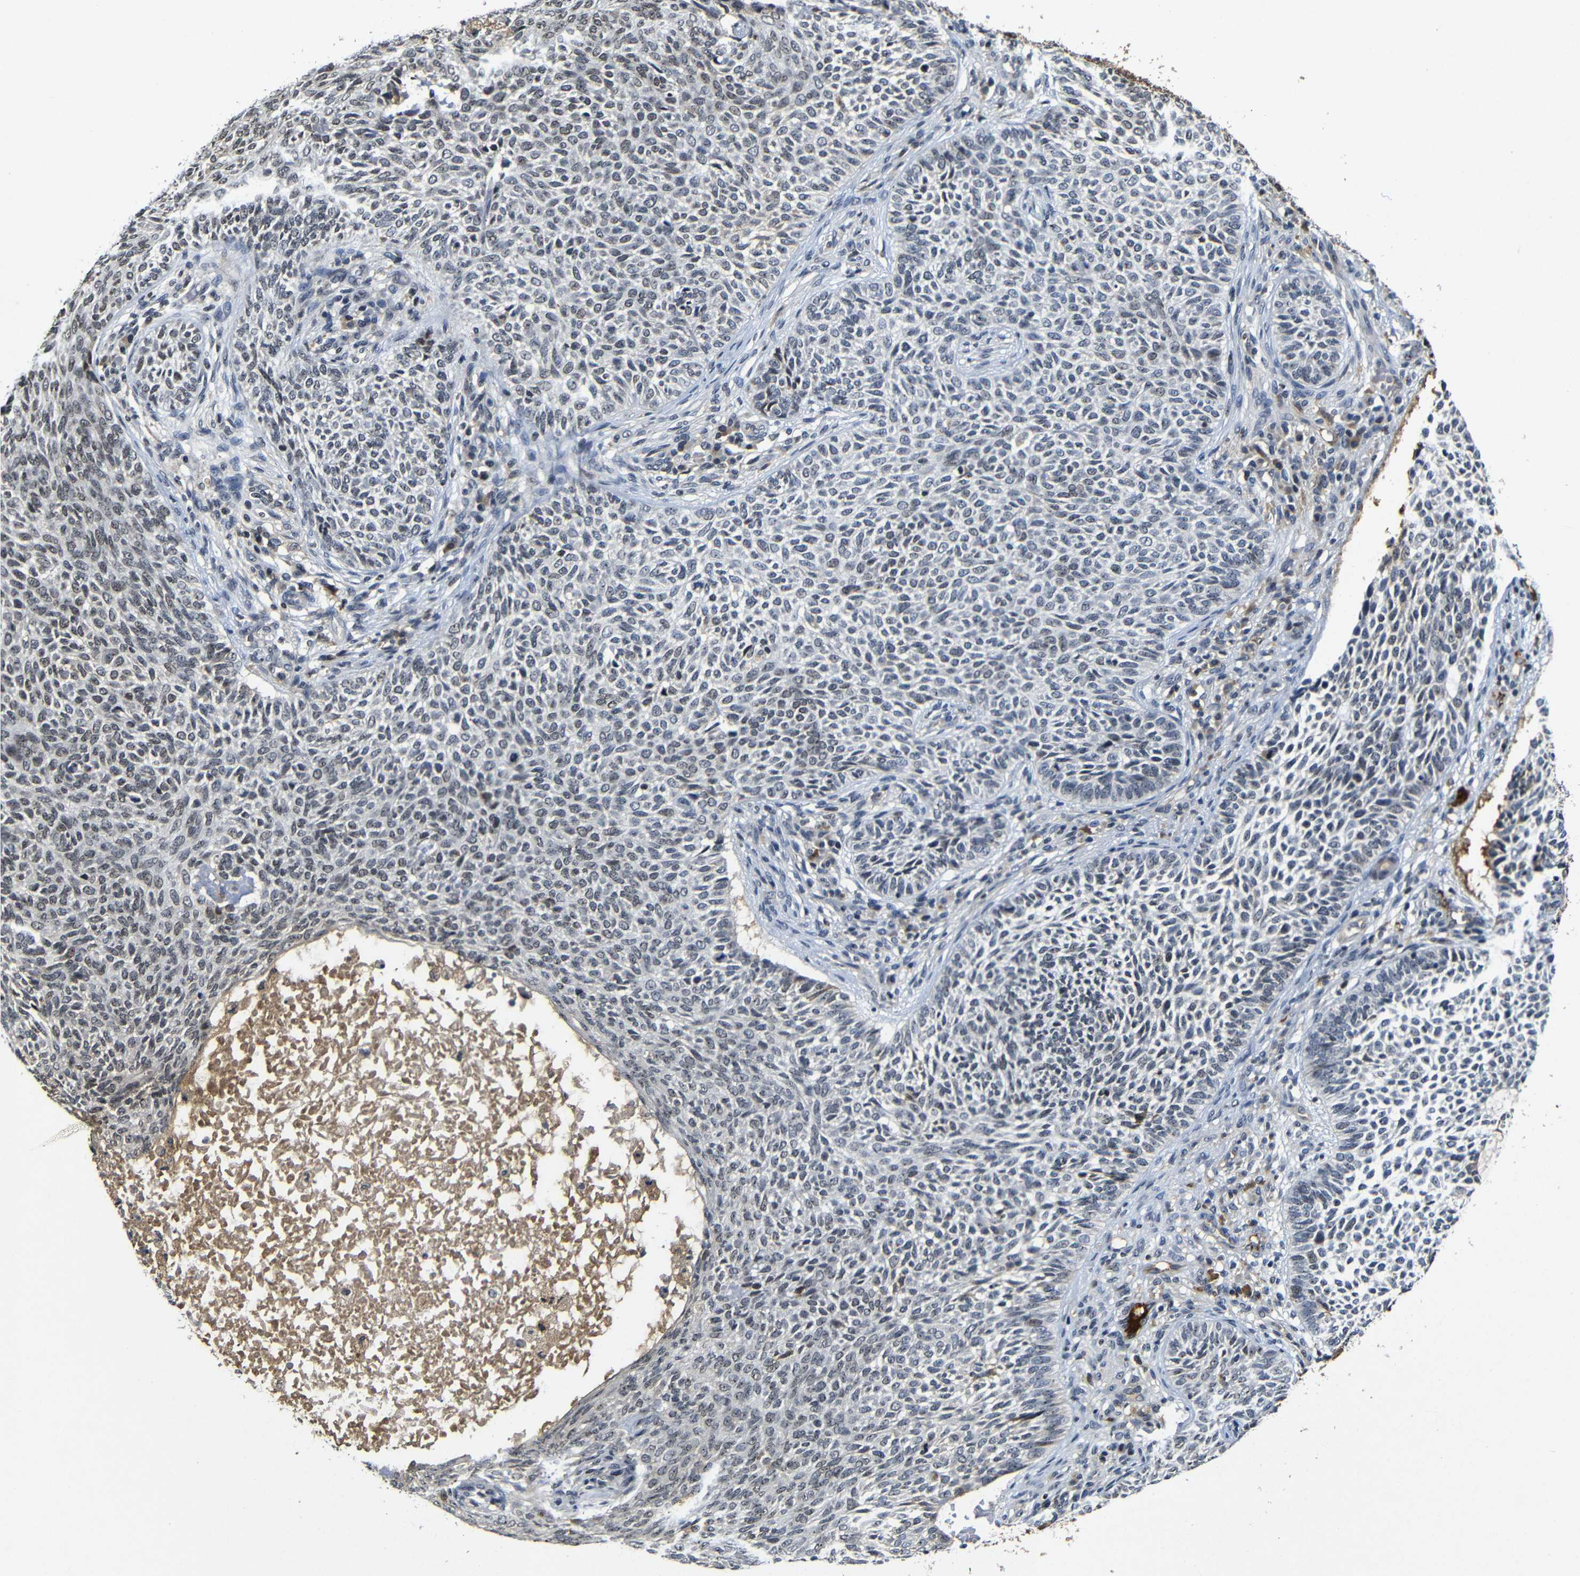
{"staining": {"intensity": "negative", "quantity": "none", "location": "none"}, "tissue": "skin cancer", "cell_type": "Tumor cells", "image_type": "cancer", "snomed": [{"axis": "morphology", "description": "Basal cell carcinoma"}, {"axis": "topography", "description": "Skin"}], "caption": "Immunohistochemical staining of human skin cancer (basal cell carcinoma) demonstrates no significant expression in tumor cells.", "gene": "MYC", "patient": {"sex": "male", "age": 87}}